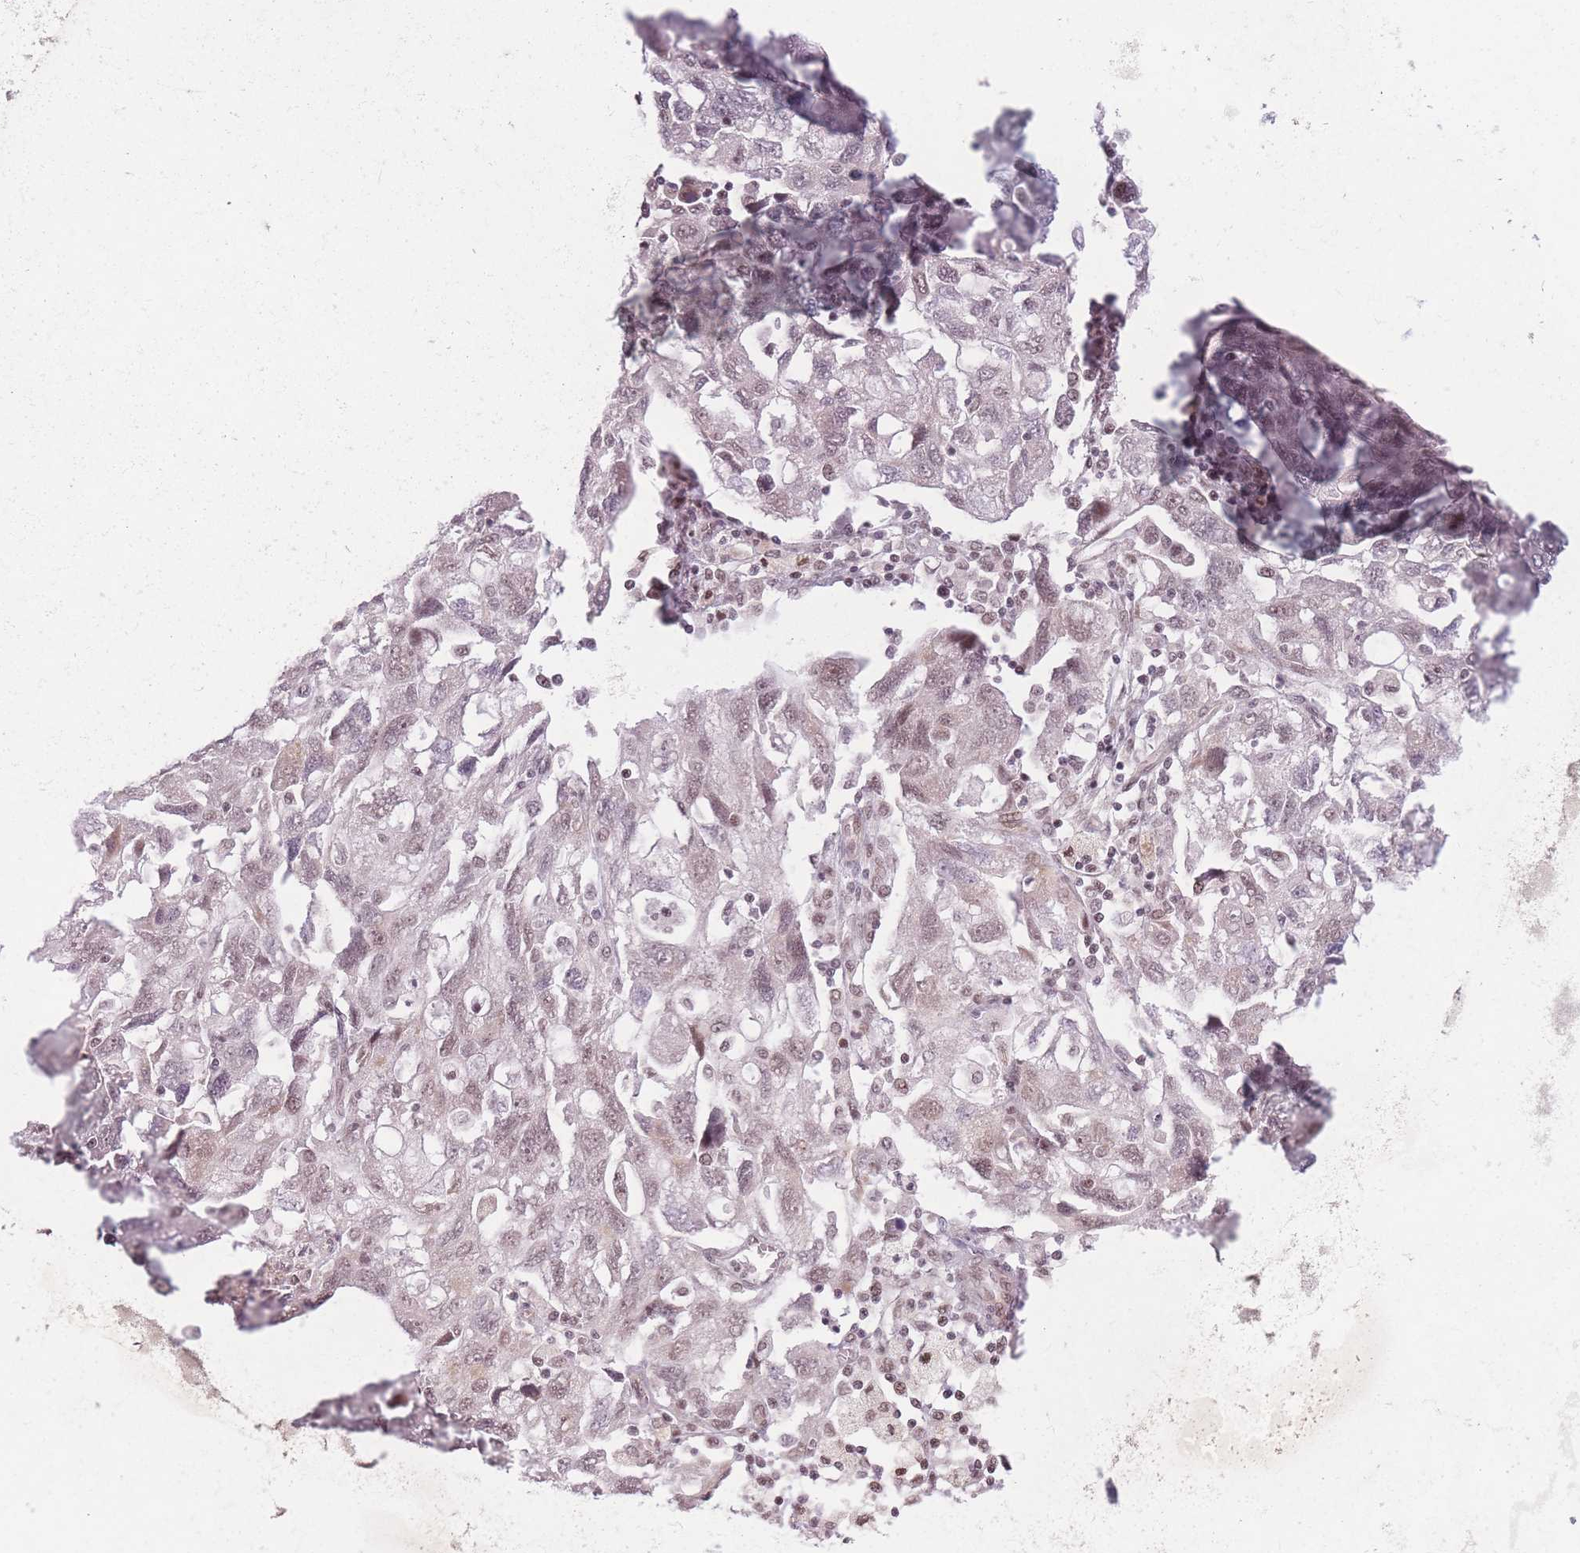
{"staining": {"intensity": "moderate", "quantity": ">75%", "location": "nuclear"}, "tissue": "ovarian cancer", "cell_type": "Tumor cells", "image_type": "cancer", "snomed": [{"axis": "morphology", "description": "Carcinoma, NOS"}, {"axis": "morphology", "description": "Cystadenocarcinoma, serous, NOS"}, {"axis": "topography", "description": "Ovary"}], "caption": "Serous cystadenocarcinoma (ovarian) tissue exhibits moderate nuclear expression in approximately >75% of tumor cells", "gene": "SUPT6H", "patient": {"sex": "female", "age": 69}}